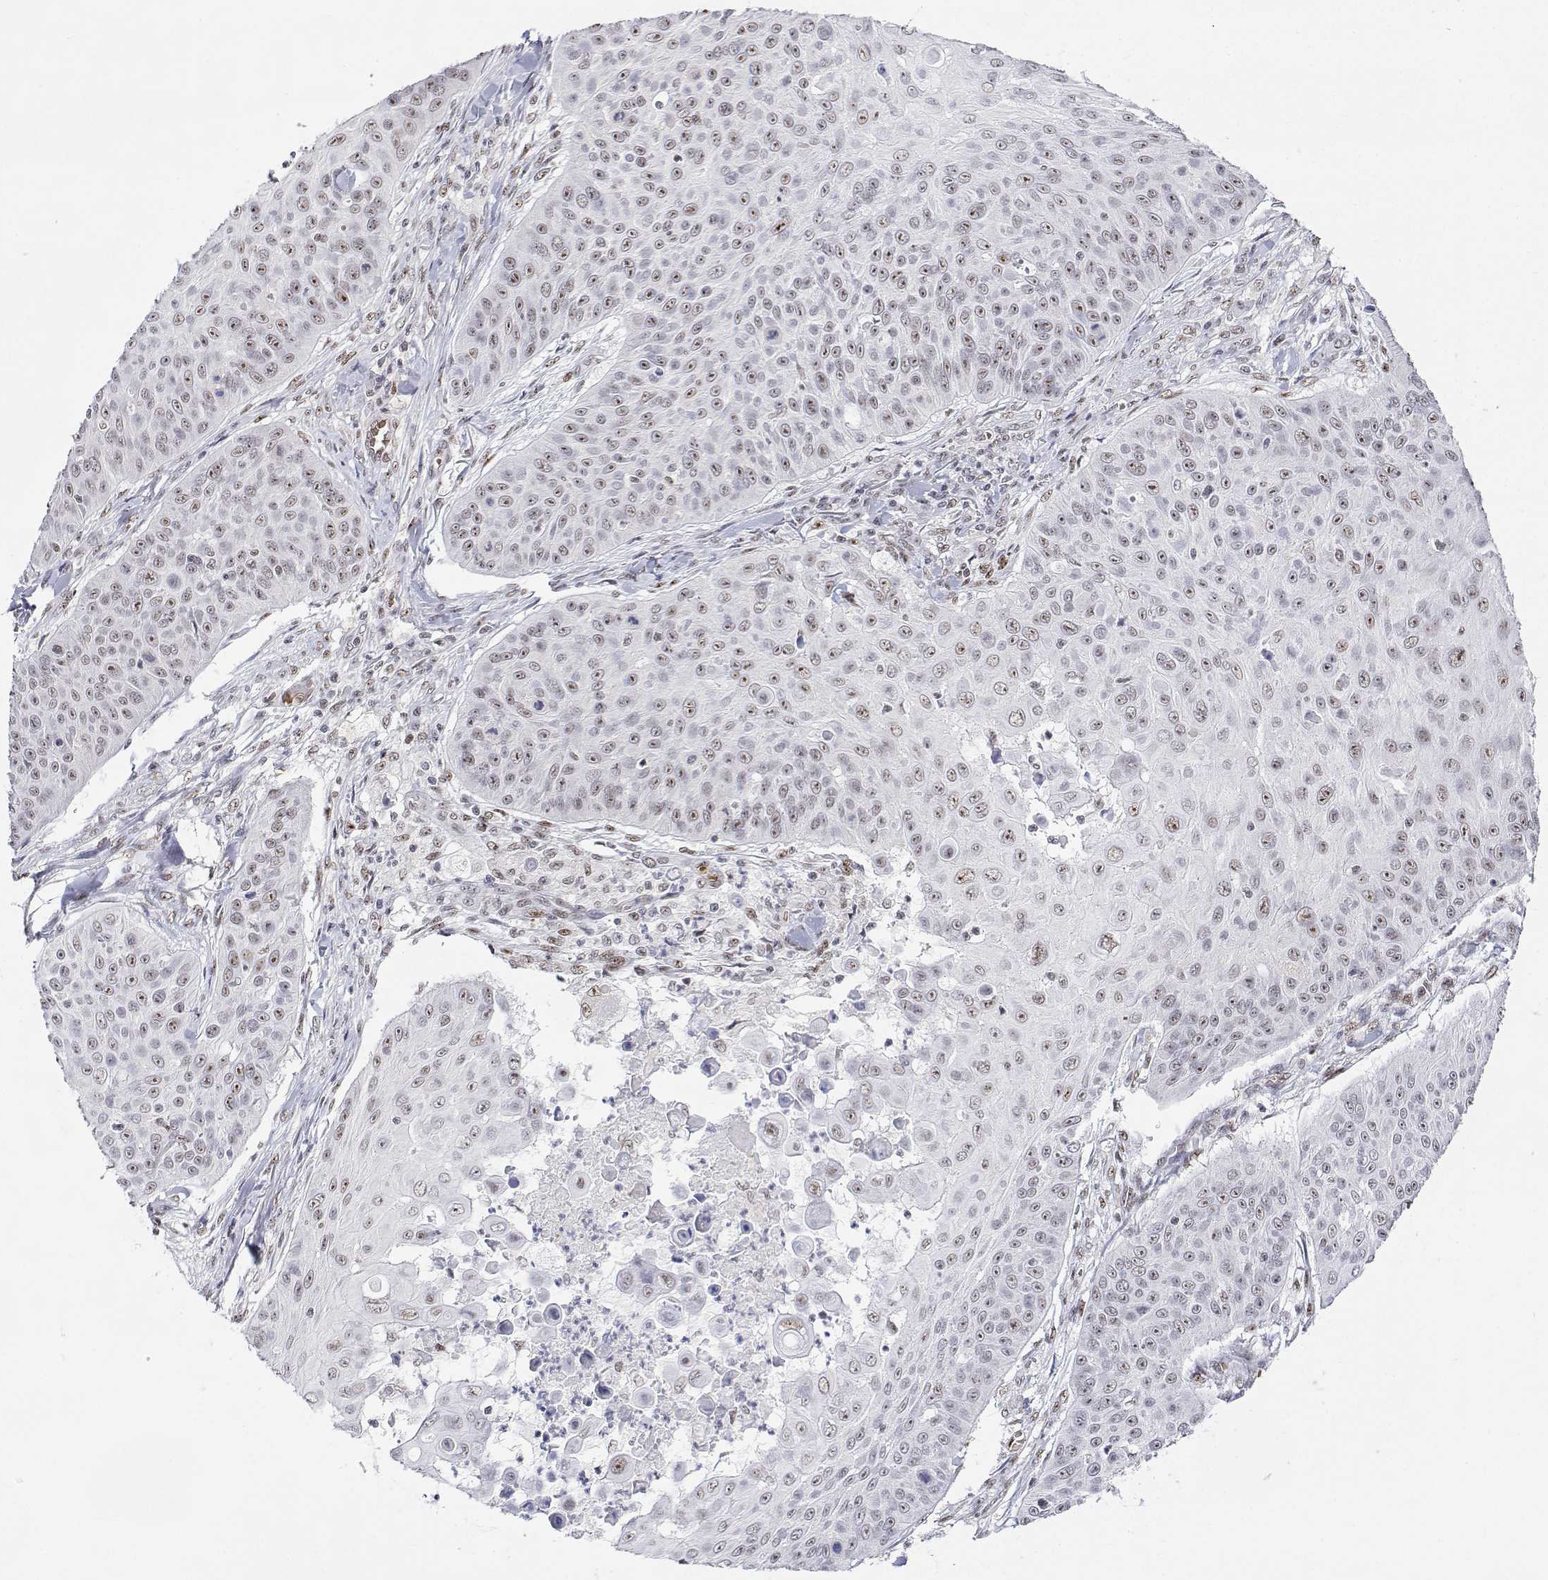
{"staining": {"intensity": "moderate", "quantity": "25%-75%", "location": "nuclear"}, "tissue": "skin cancer", "cell_type": "Tumor cells", "image_type": "cancer", "snomed": [{"axis": "morphology", "description": "Squamous cell carcinoma, NOS"}, {"axis": "topography", "description": "Skin"}], "caption": "A micrograph of skin squamous cell carcinoma stained for a protein exhibits moderate nuclear brown staining in tumor cells. The protein of interest is shown in brown color, while the nuclei are stained blue.", "gene": "ADAR", "patient": {"sex": "male", "age": 82}}